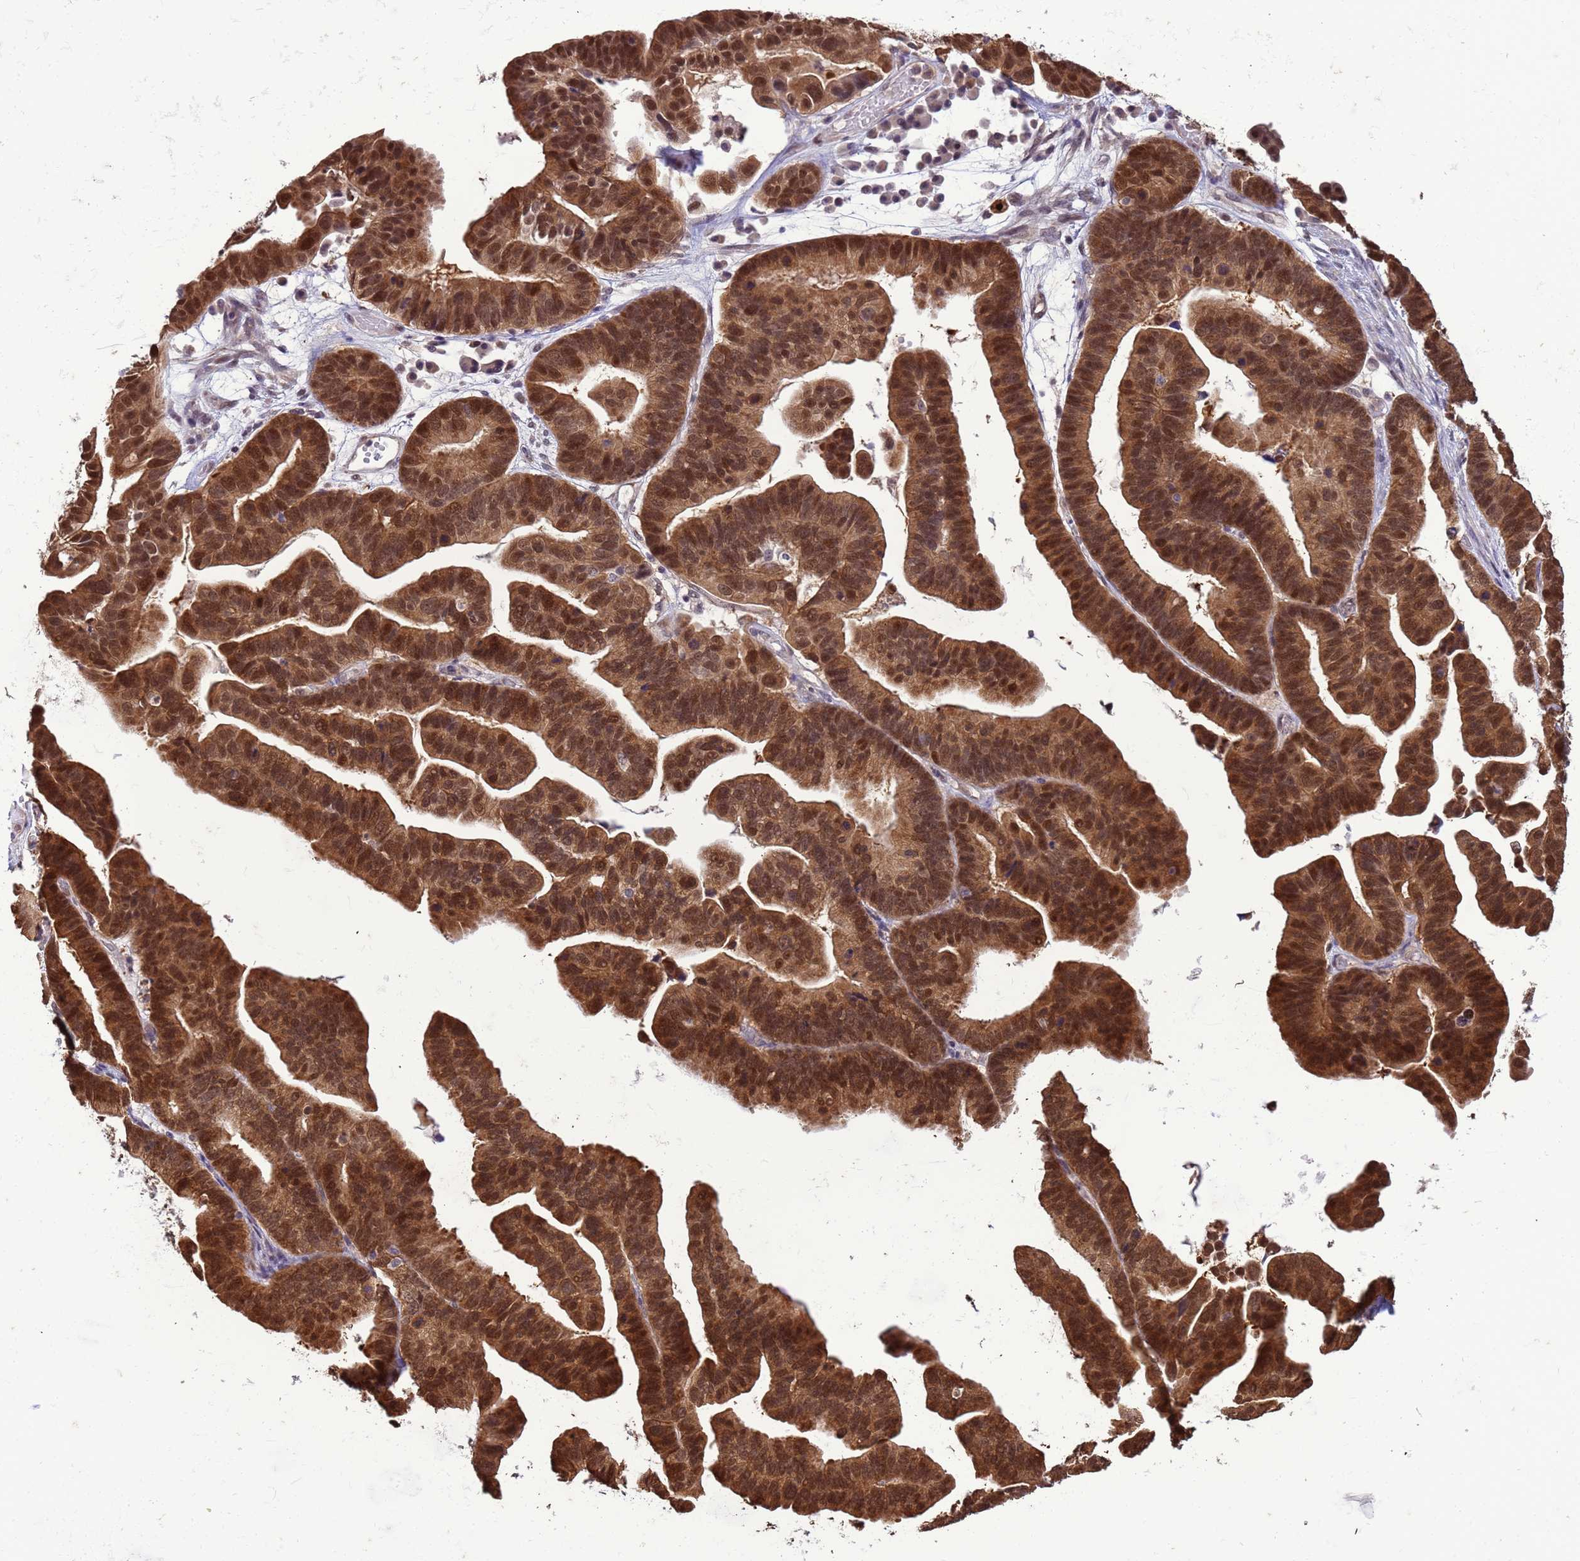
{"staining": {"intensity": "strong", "quantity": ">75%", "location": "cytoplasmic/membranous,nuclear"}, "tissue": "ovarian cancer", "cell_type": "Tumor cells", "image_type": "cancer", "snomed": [{"axis": "morphology", "description": "Cystadenocarcinoma, serous, NOS"}, {"axis": "topography", "description": "Ovary"}], "caption": "Tumor cells show strong cytoplasmic/membranous and nuclear staining in about >75% of cells in ovarian cancer (serous cystadenocarcinoma).", "gene": "ZBTB5", "patient": {"sex": "female", "age": 56}}